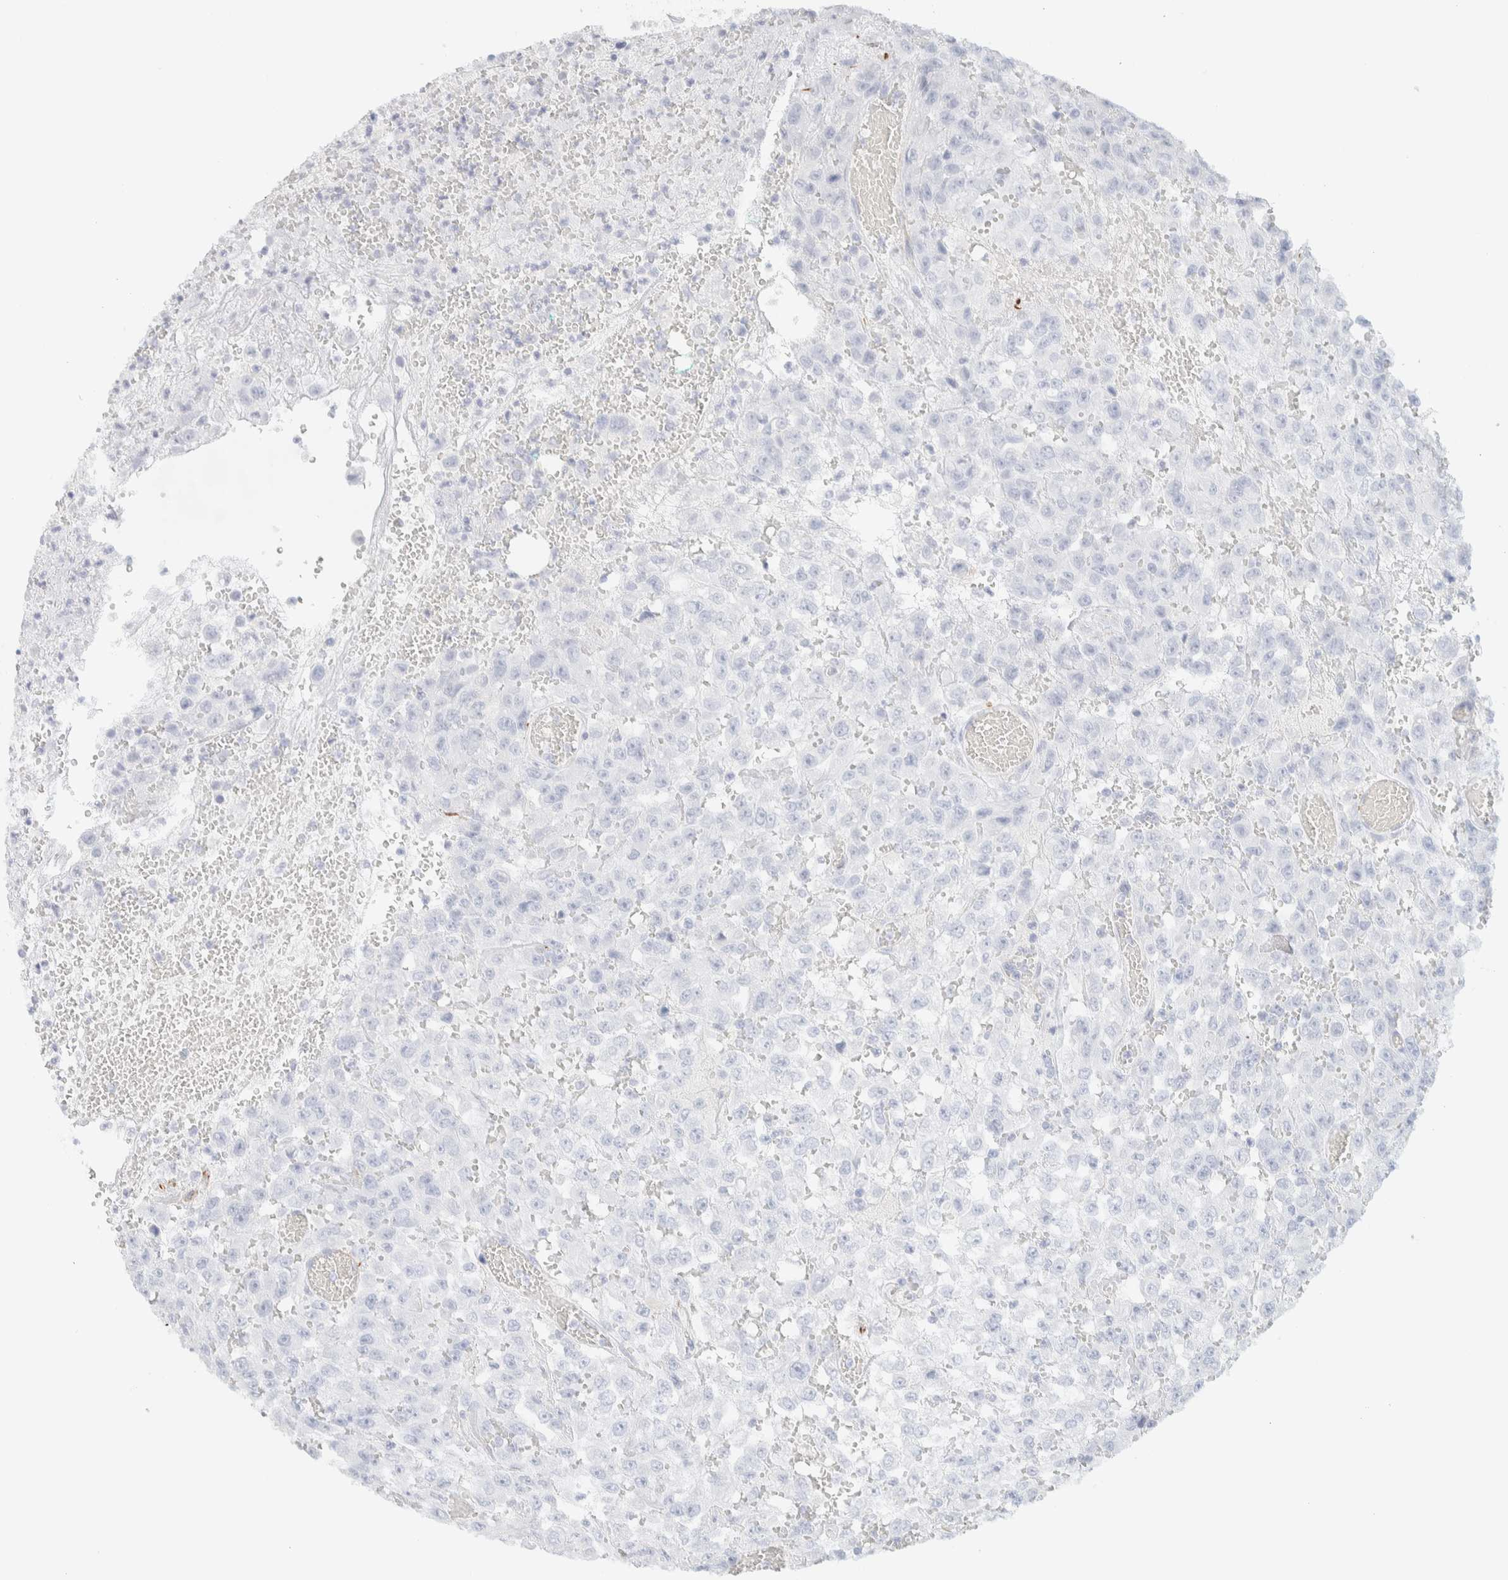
{"staining": {"intensity": "negative", "quantity": "none", "location": "none"}, "tissue": "urothelial cancer", "cell_type": "Tumor cells", "image_type": "cancer", "snomed": [{"axis": "morphology", "description": "Urothelial carcinoma, High grade"}, {"axis": "topography", "description": "Urinary bladder"}], "caption": "The histopathology image displays no significant staining in tumor cells of high-grade urothelial carcinoma. (Brightfield microscopy of DAB (3,3'-diaminobenzidine) immunohistochemistry at high magnification).", "gene": "AFMID", "patient": {"sex": "male", "age": 46}}